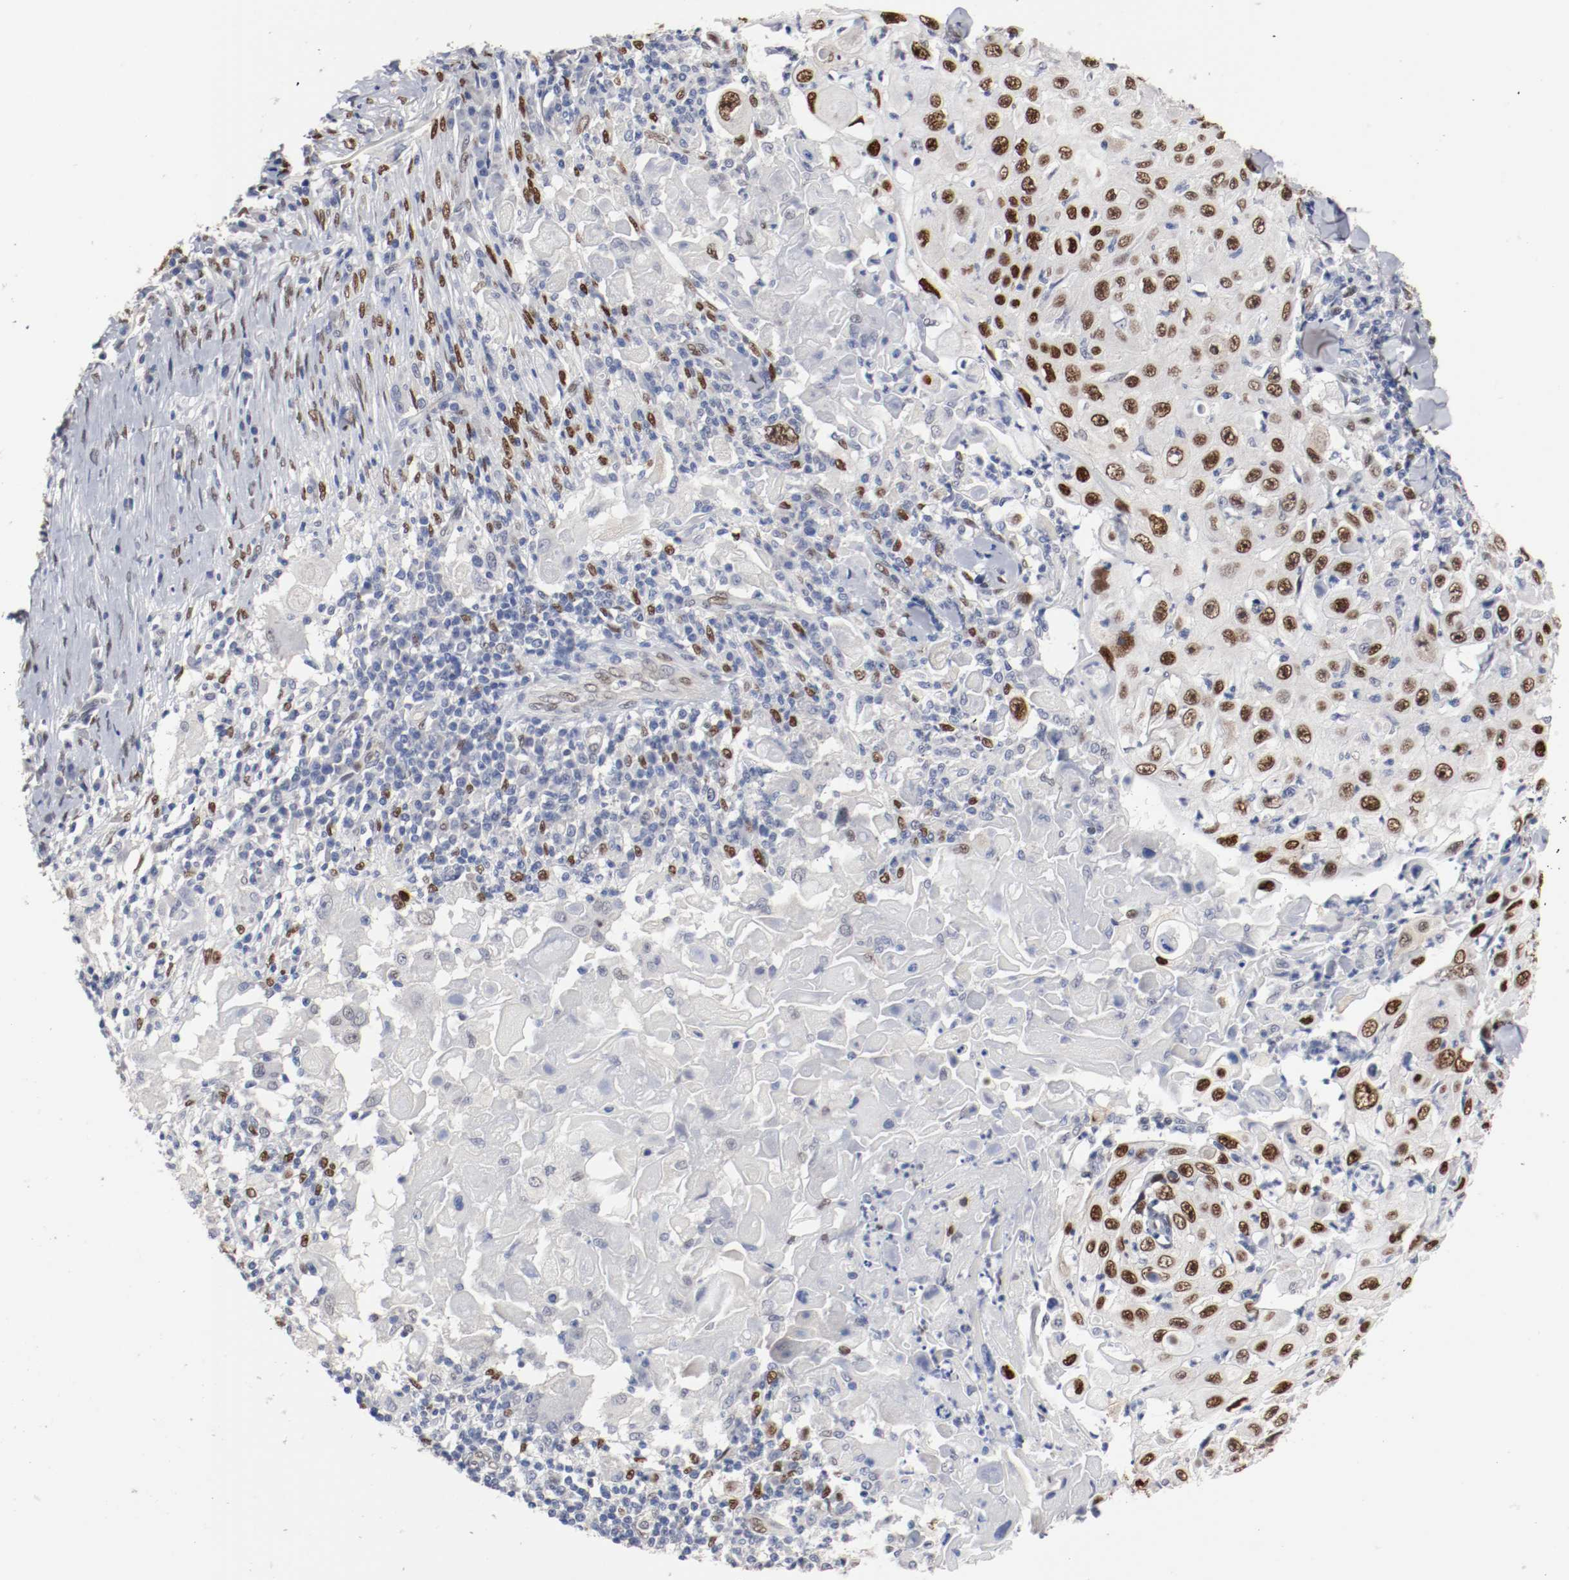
{"staining": {"intensity": "strong", "quantity": ">75%", "location": "nuclear"}, "tissue": "skin cancer", "cell_type": "Tumor cells", "image_type": "cancer", "snomed": [{"axis": "morphology", "description": "Squamous cell carcinoma, NOS"}, {"axis": "topography", "description": "Skin"}], "caption": "Strong nuclear protein expression is identified in approximately >75% of tumor cells in skin squamous cell carcinoma.", "gene": "FOSL2", "patient": {"sex": "male", "age": 86}}